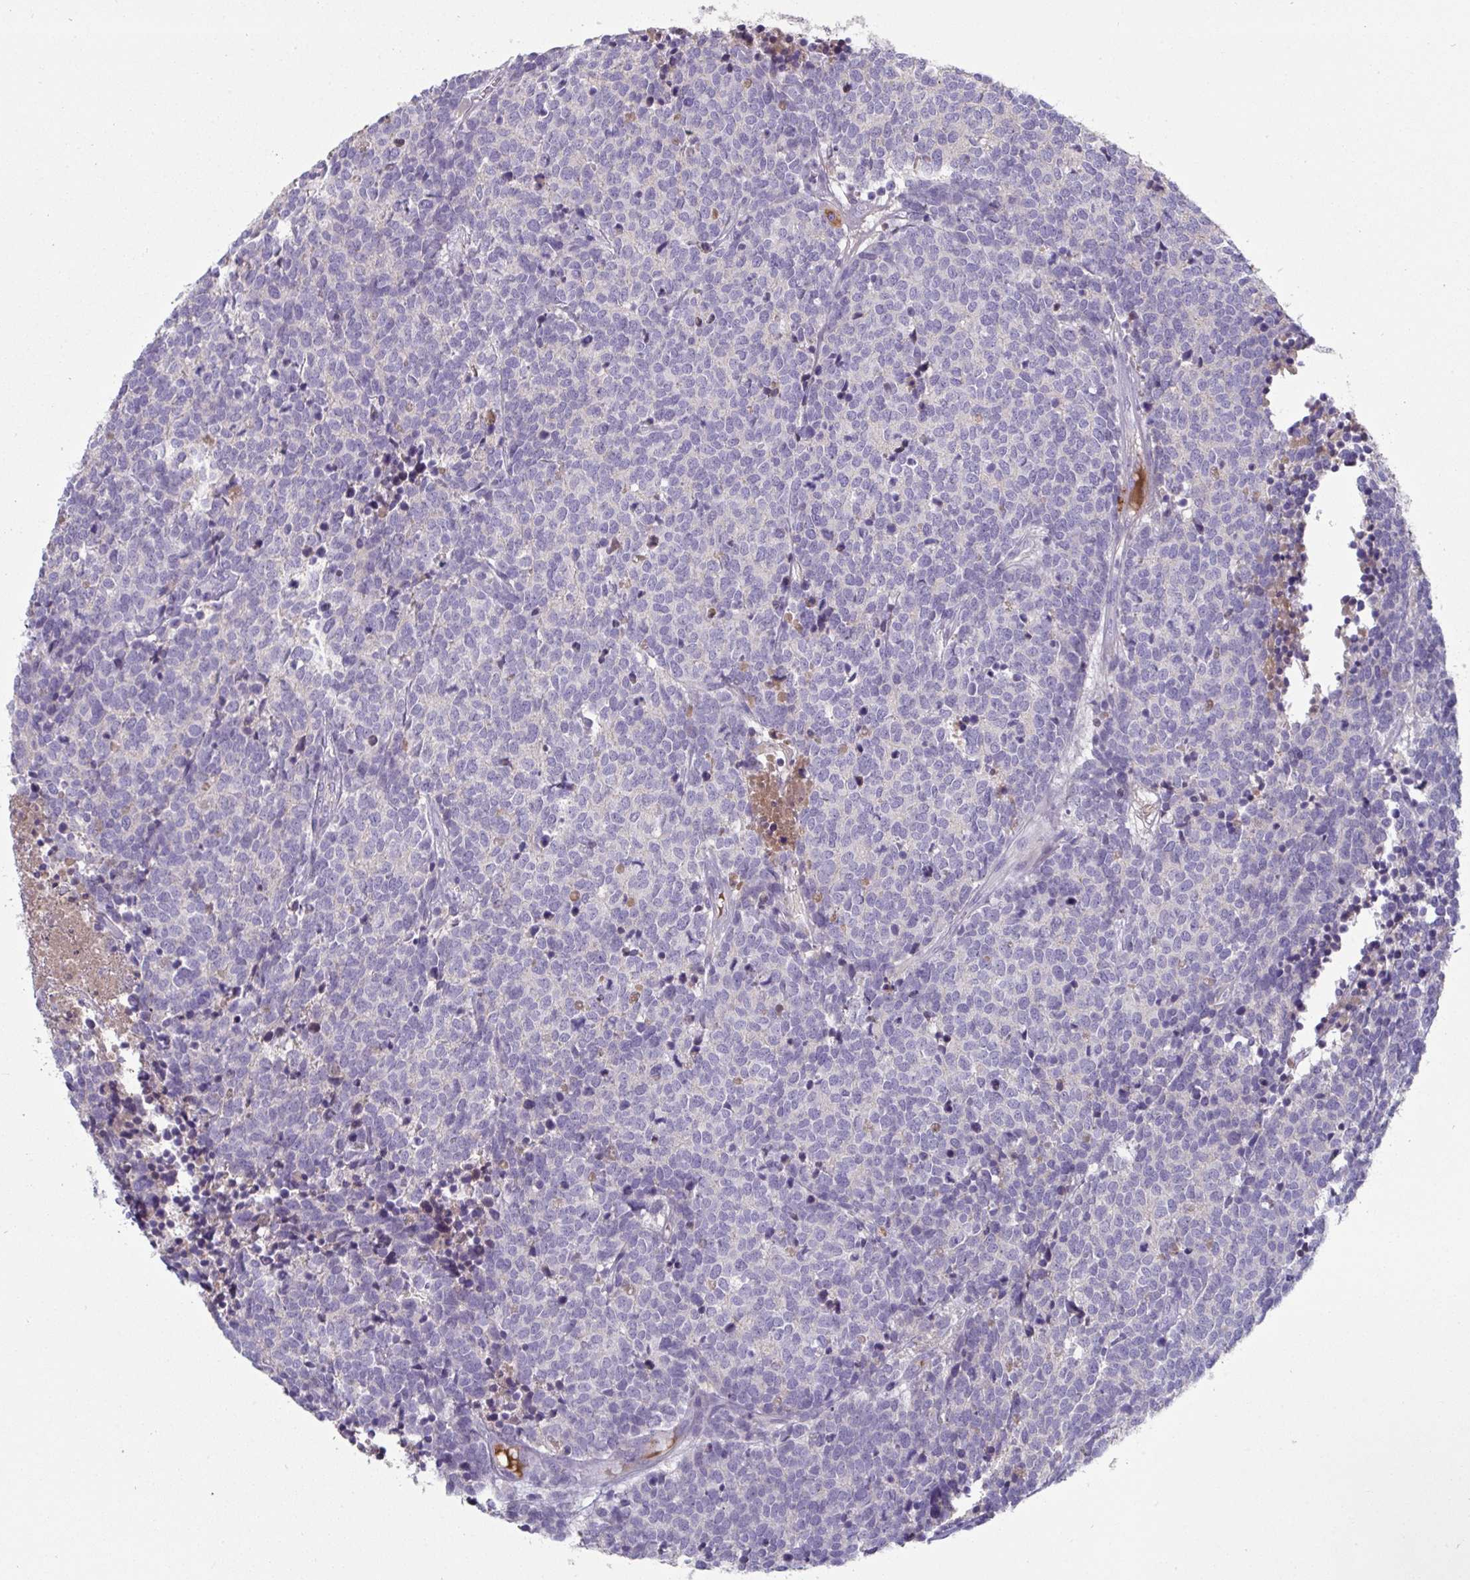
{"staining": {"intensity": "negative", "quantity": "none", "location": "none"}, "tissue": "carcinoid", "cell_type": "Tumor cells", "image_type": "cancer", "snomed": [{"axis": "morphology", "description": "Carcinoid, malignant, NOS"}, {"axis": "topography", "description": "Skin"}], "caption": "This is a micrograph of immunohistochemistry staining of malignant carcinoid, which shows no positivity in tumor cells. (DAB immunohistochemistry, high magnification).", "gene": "HGFAC", "patient": {"sex": "female", "age": 79}}